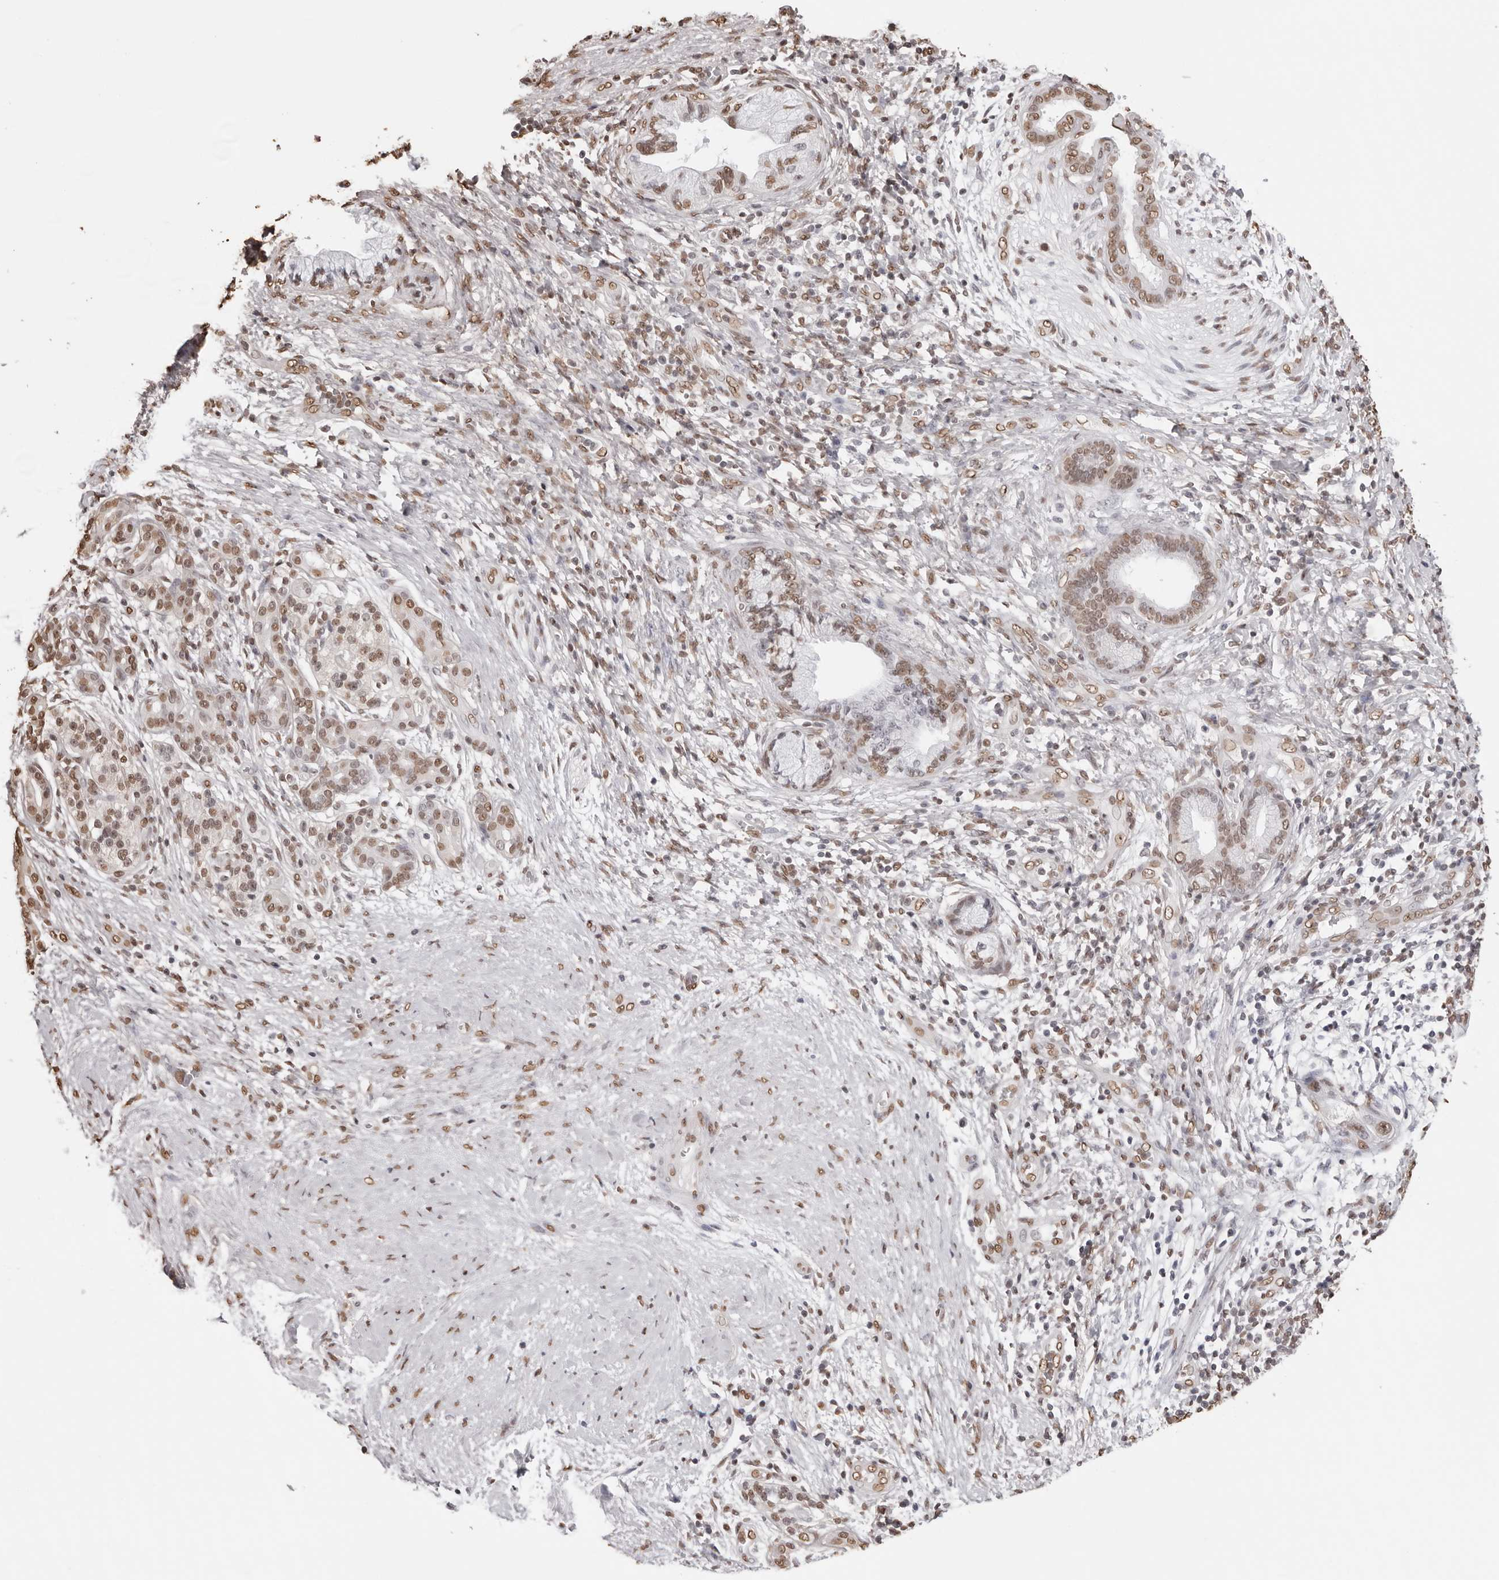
{"staining": {"intensity": "moderate", "quantity": ">75%", "location": "nuclear"}, "tissue": "pancreatic cancer", "cell_type": "Tumor cells", "image_type": "cancer", "snomed": [{"axis": "morphology", "description": "Adenocarcinoma, NOS"}, {"axis": "topography", "description": "Pancreas"}], "caption": "This is a photomicrograph of IHC staining of pancreatic cancer, which shows moderate expression in the nuclear of tumor cells.", "gene": "OLIG3", "patient": {"sex": "male", "age": 59}}